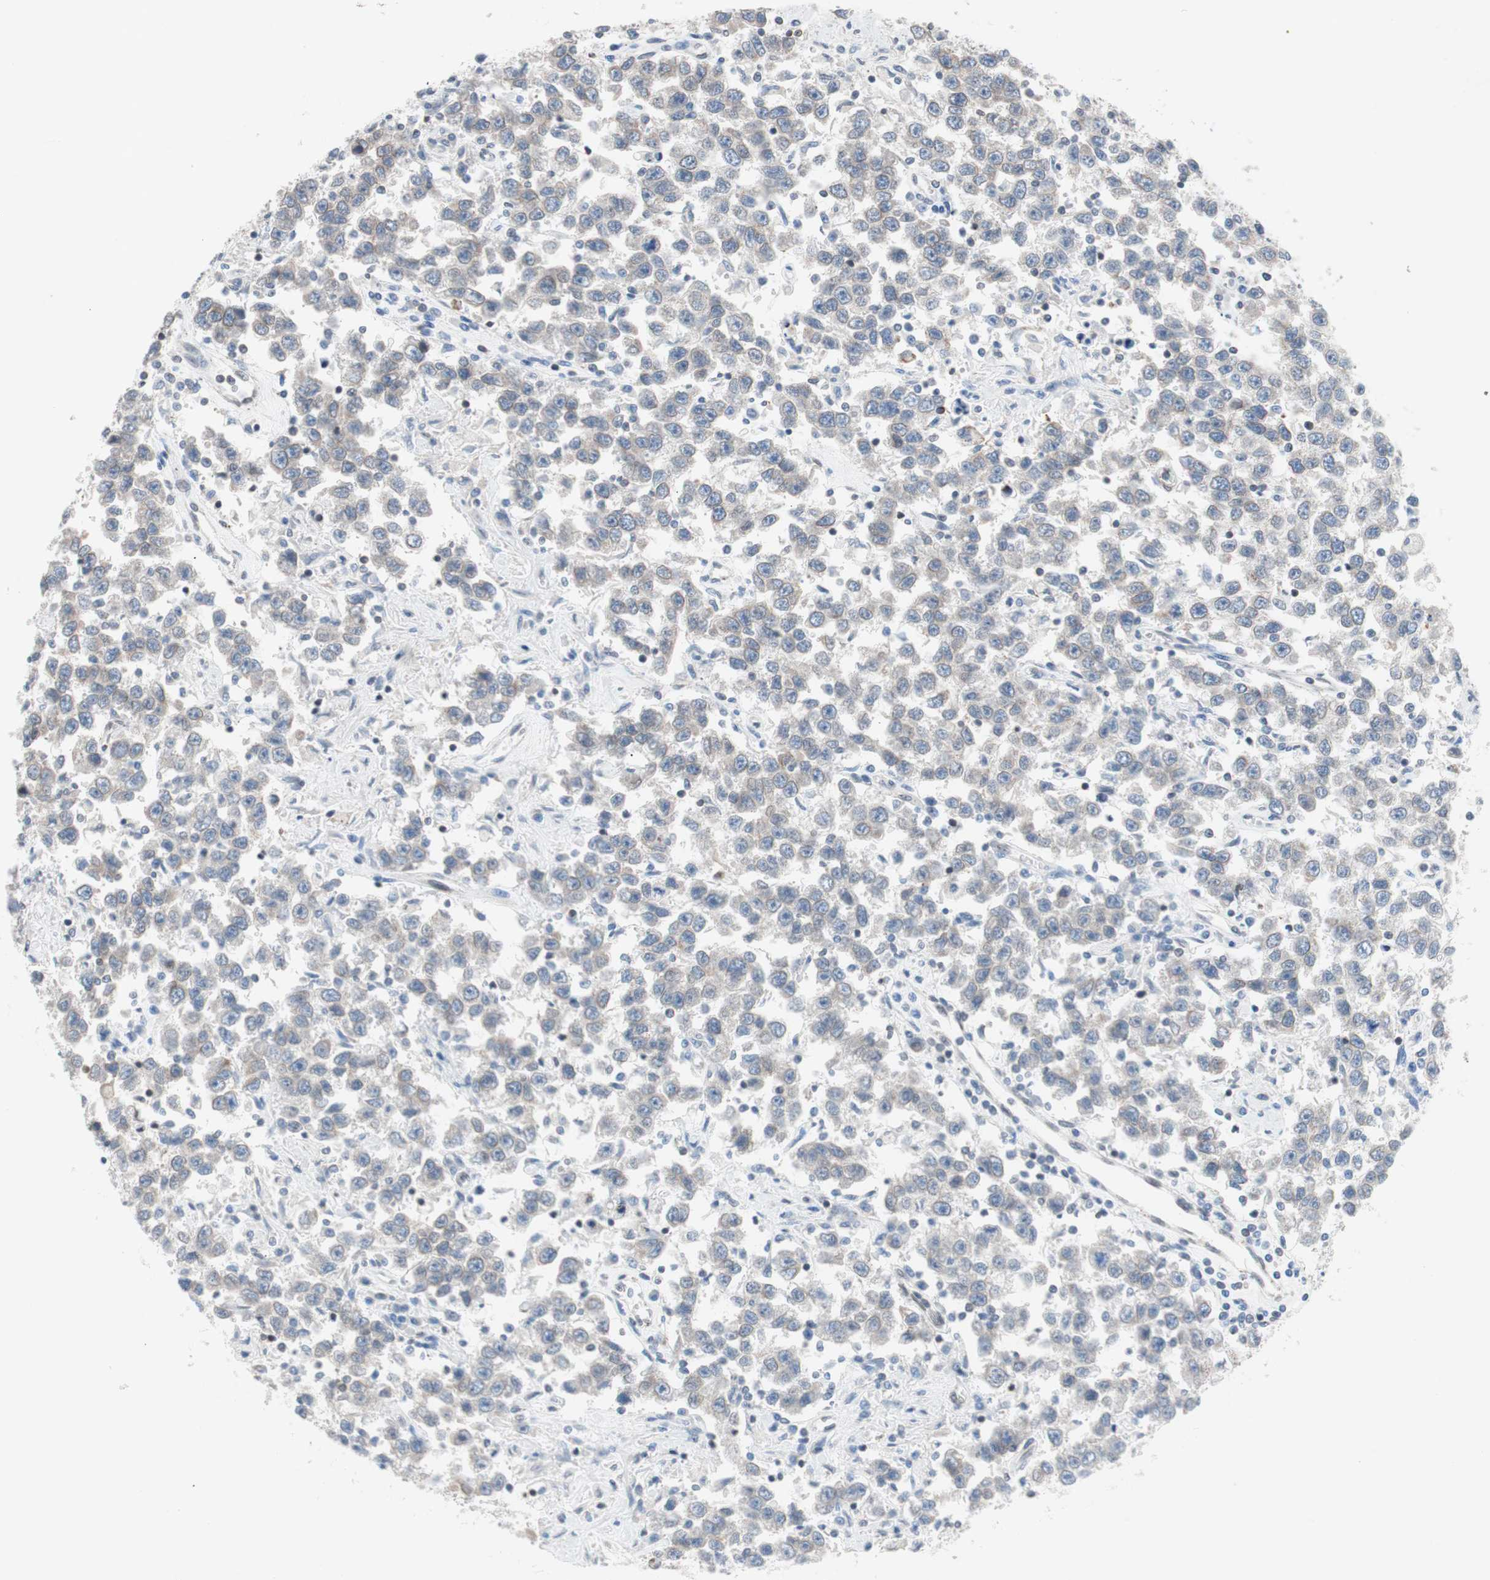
{"staining": {"intensity": "weak", "quantity": "<25%", "location": "cytoplasmic/membranous,nuclear"}, "tissue": "testis cancer", "cell_type": "Tumor cells", "image_type": "cancer", "snomed": [{"axis": "morphology", "description": "Seminoma, NOS"}, {"axis": "topography", "description": "Testis"}], "caption": "Tumor cells show no significant protein expression in testis cancer (seminoma).", "gene": "ARNT2", "patient": {"sex": "male", "age": 41}}